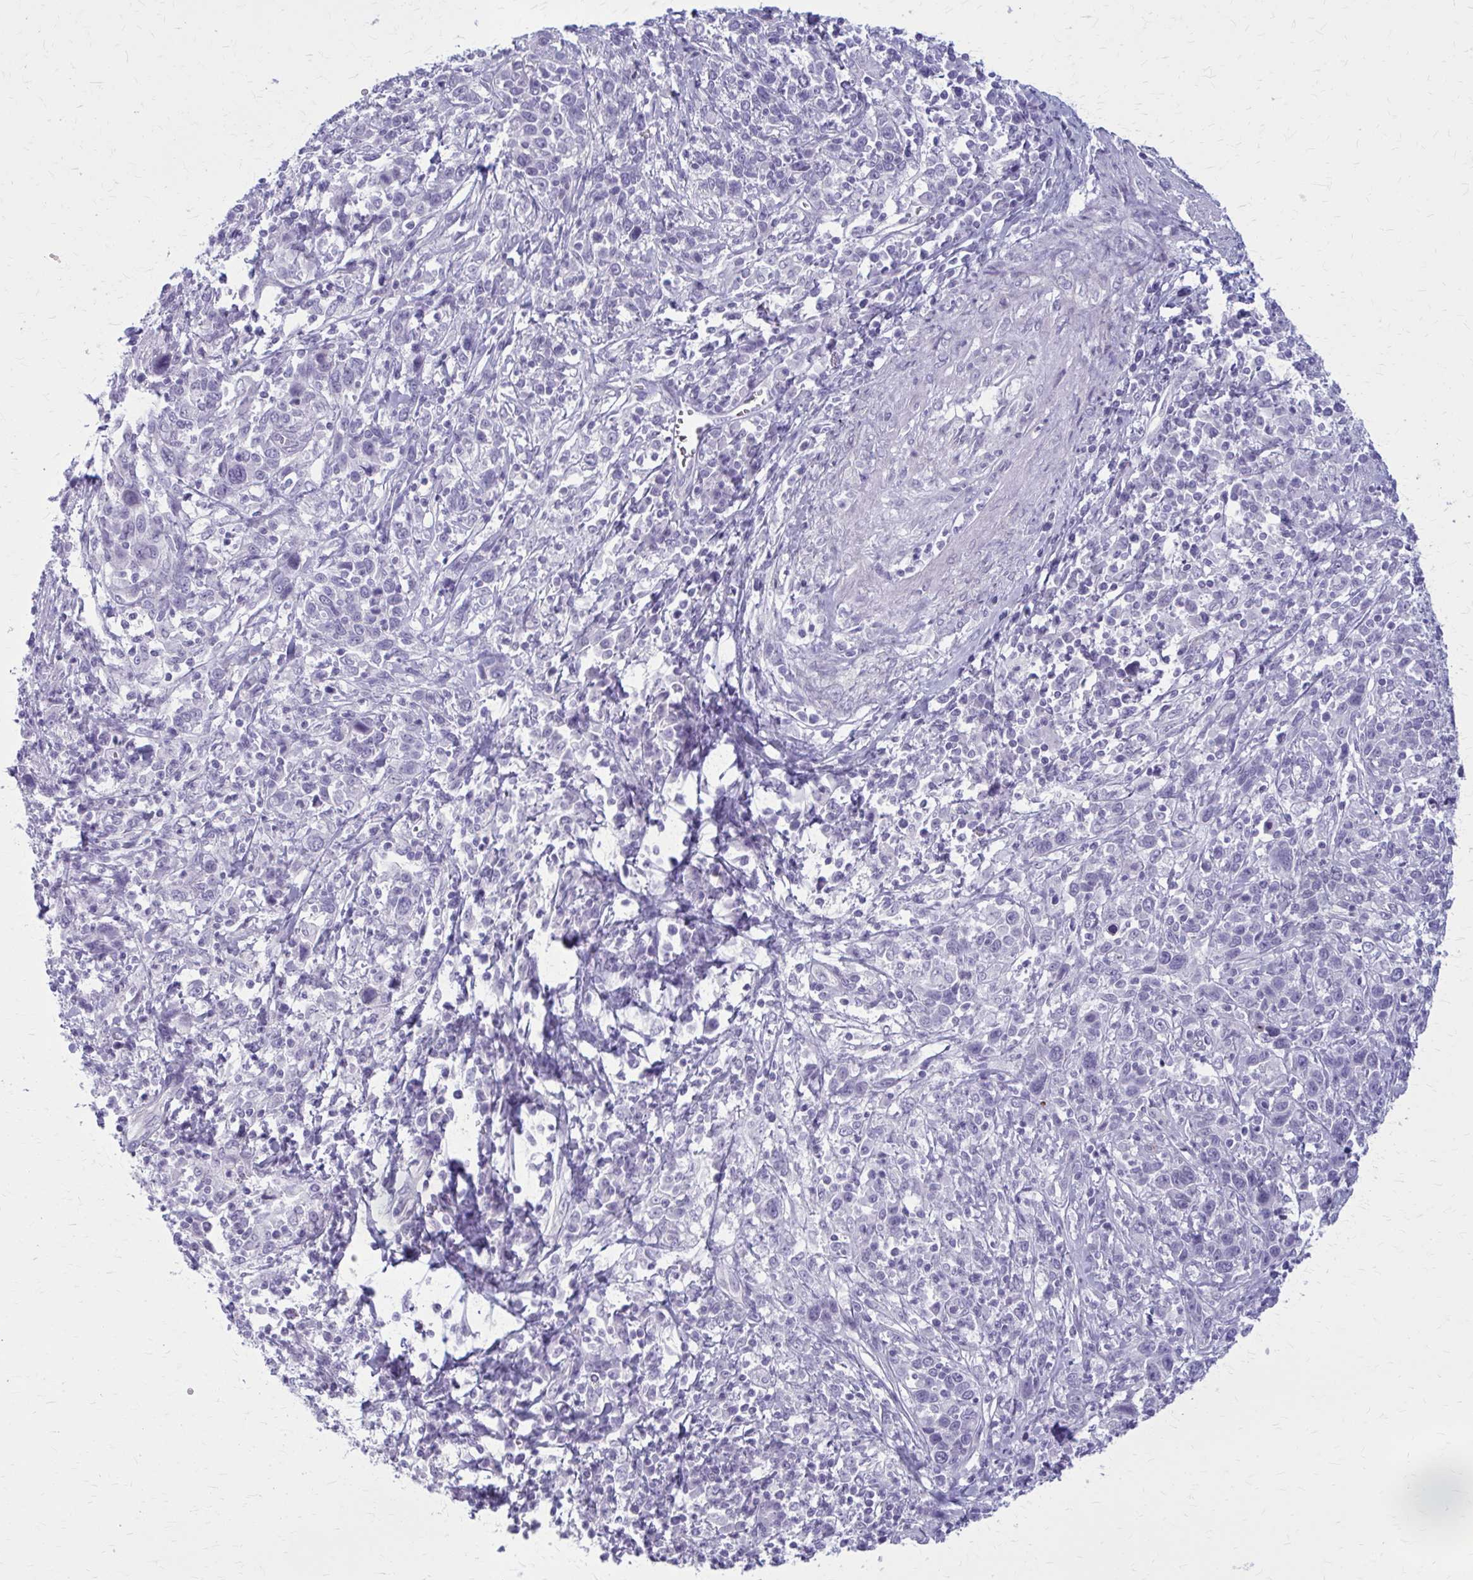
{"staining": {"intensity": "negative", "quantity": "none", "location": "none"}, "tissue": "cervical cancer", "cell_type": "Tumor cells", "image_type": "cancer", "snomed": [{"axis": "morphology", "description": "Squamous cell carcinoma, NOS"}, {"axis": "topography", "description": "Cervix"}], "caption": "DAB (3,3'-diaminobenzidine) immunohistochemical staining of human cervical squamous cell carcinoma displays no significant staining in tumor cells. (DAB immunohistochemistry, high magnification).", "gene": "CASQ2", "patient": {"sex": "female", "age": 46}}